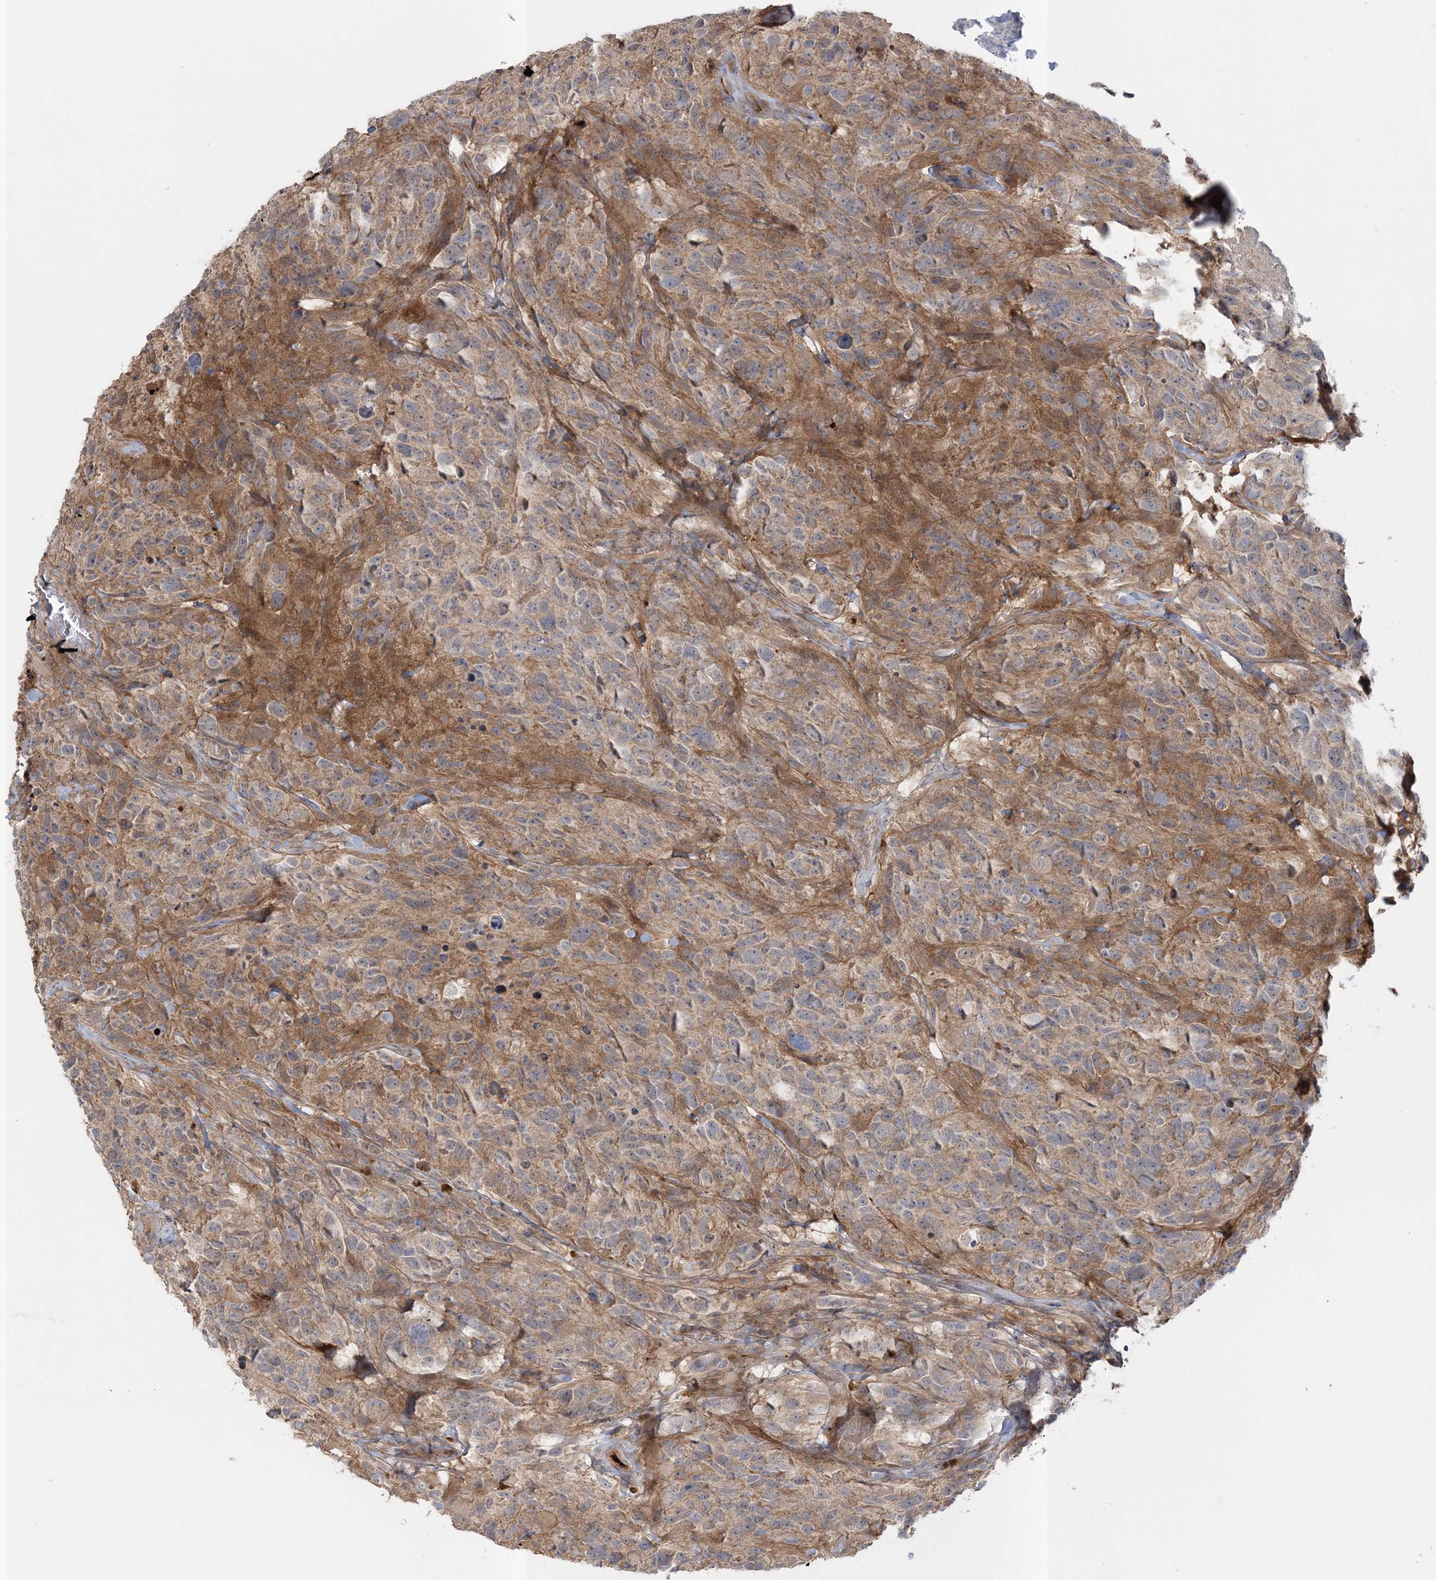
{"staining": {"intensity": "weak", "quantity": "25%-75%", "location": "cytoplasmic/membranous"}, "tissue": "glioma", "cell_type": "Tumor cells", "image_type": "cancer", "snomed": [{"axis": "morphology", "description": "Glioma, malignant, High grade"}, {"axis": "topography", "description": "Brain"}], "caption": "Weak cytoplasmic/membranous positivity for a protein is seen in approximately 25%-75% of tumor cells of glioma using immunohistochemistry.", "gene": "MOCS2", "patient": {"sex": "male", "age": 69}}